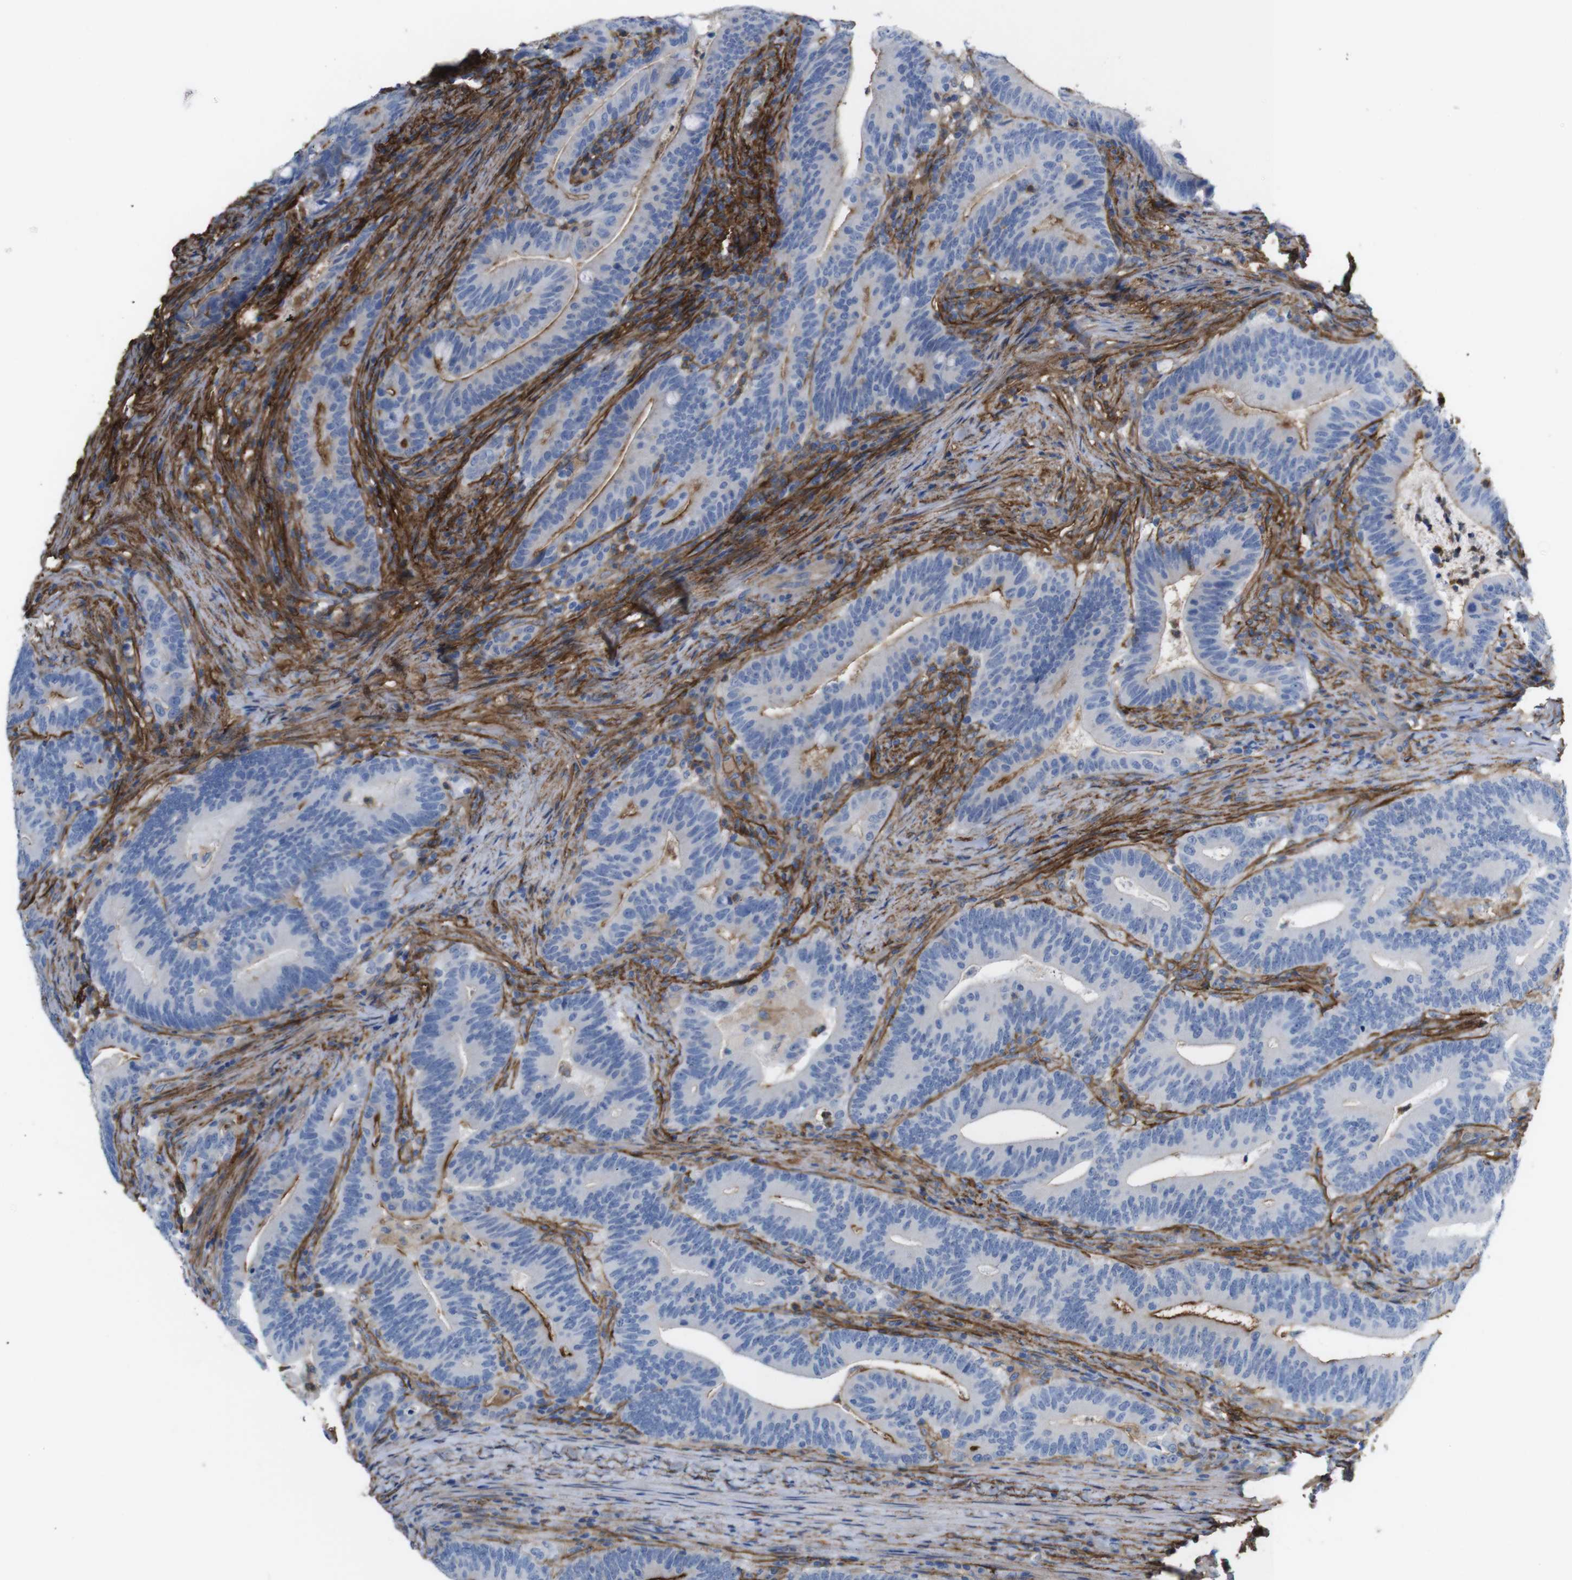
{"staining": {"intensity": "strong", "quantity": "25%-75%", "location": "cytoplasmic/membranous"}, "tissue": "colorectal cancer", "cell_type": "Tumor cells", "image_type": "cancer", "snomed": [{"axis": "morphology", "description": "Normal tissue, NOS"}, {"axis": "morphology", "description": "Adenocarcinoma, NOS"}, {"axis": "topography", "description": "Colon"}], "caption": "A high-resolution photomicrograph shows immunohistochemistry (IHC) staining of adenocarcinoma (colorectal), which shows strong cytoplasmic/membranous positivity in about 25%-75% of tumor cells.", "gene": "CYBRD1", "patient": {"sex": "female", "age": 66}}